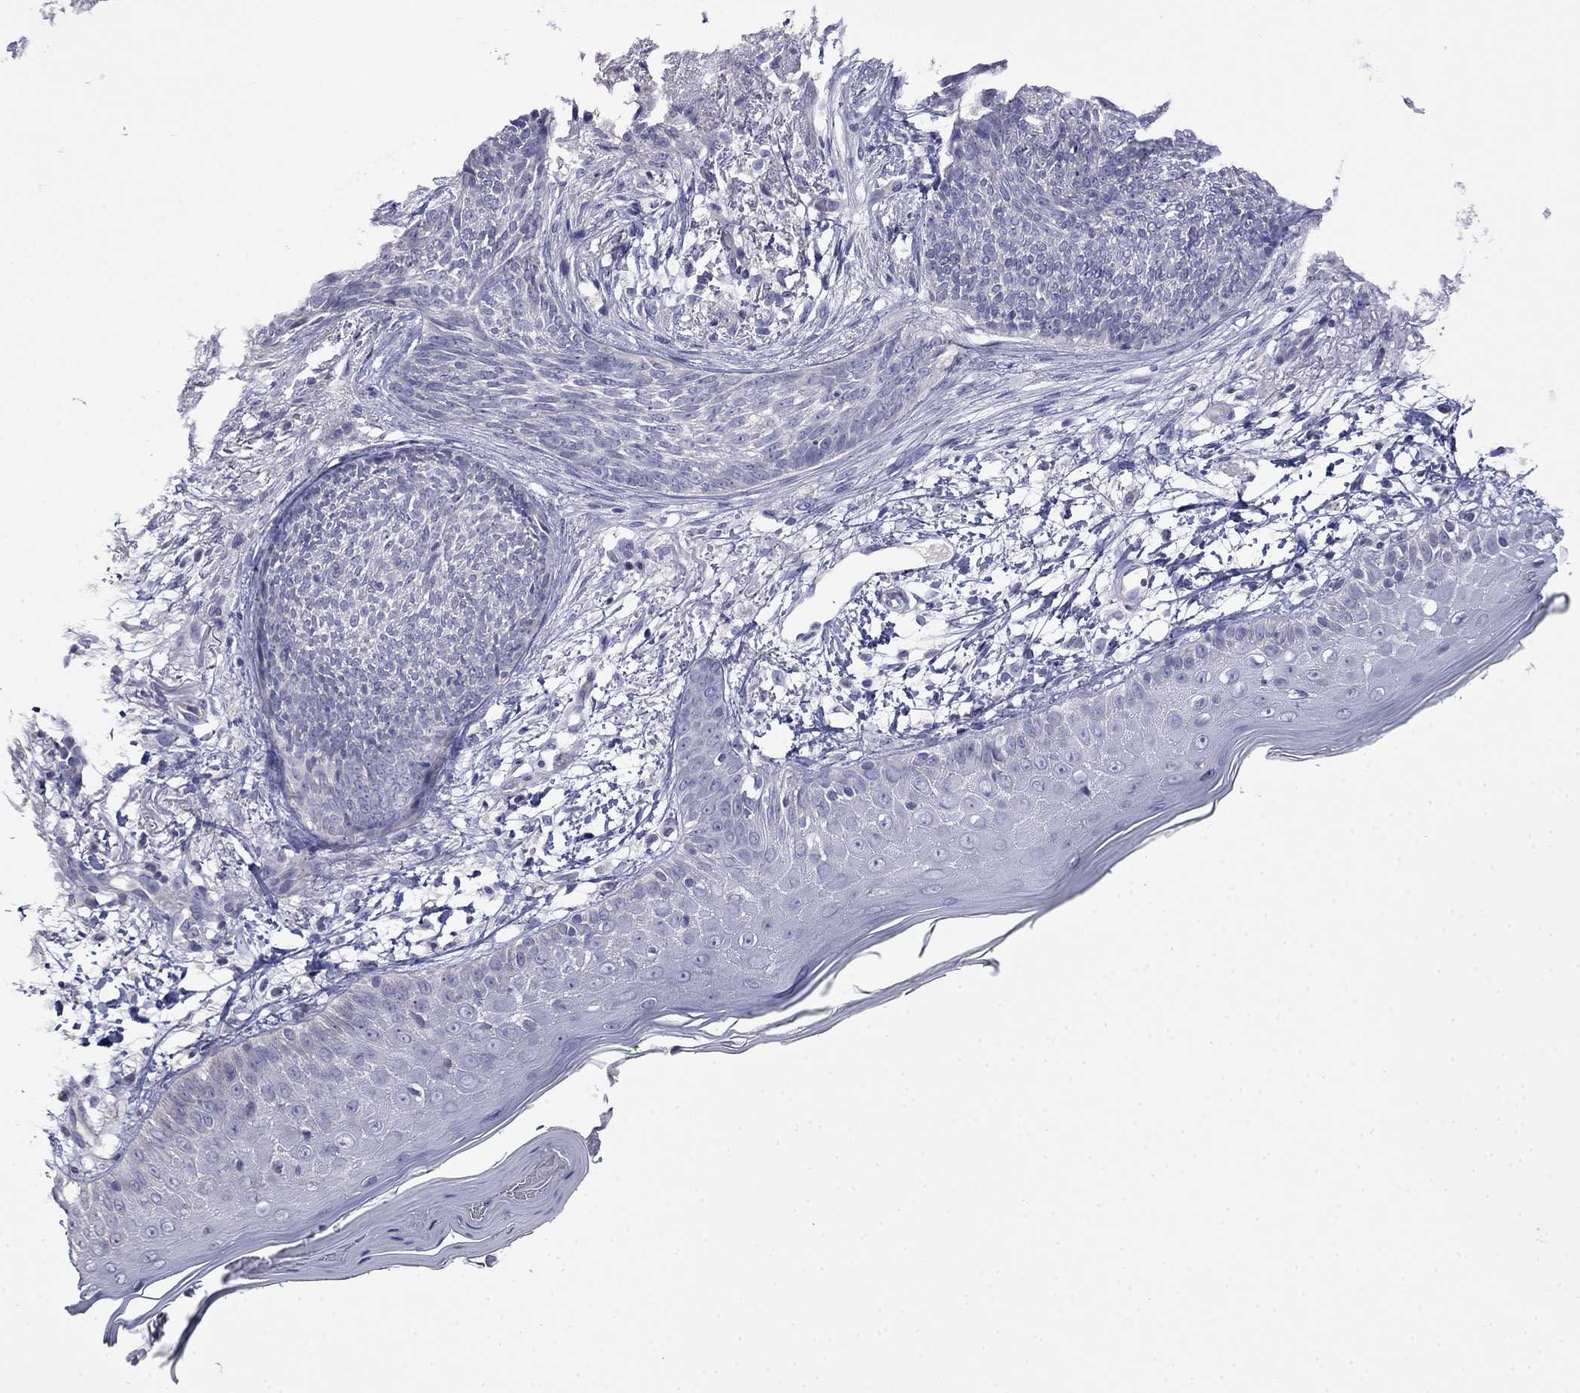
{"staining": {"intensity": "negative", "quantity": "none", "location": "none"}, "tissue": "skin cancer", "cell_type": "Tumor cells", "image_type": "cancer", "snomed": [{"axis": "morphology", "description": "Normal tissue, NOS"}, {"axis": "morphology", "description": "Basal cell carcinoma"}, {"axis": "topography", "description": "Skin"}], "caption": "Immunohistochemical staining of human skin cancer (basal cell carcinoma) reveals no significant staining in tumor cells.", "gene": "GUCA1B", "patient": {"sex": "male", "age": 84}}